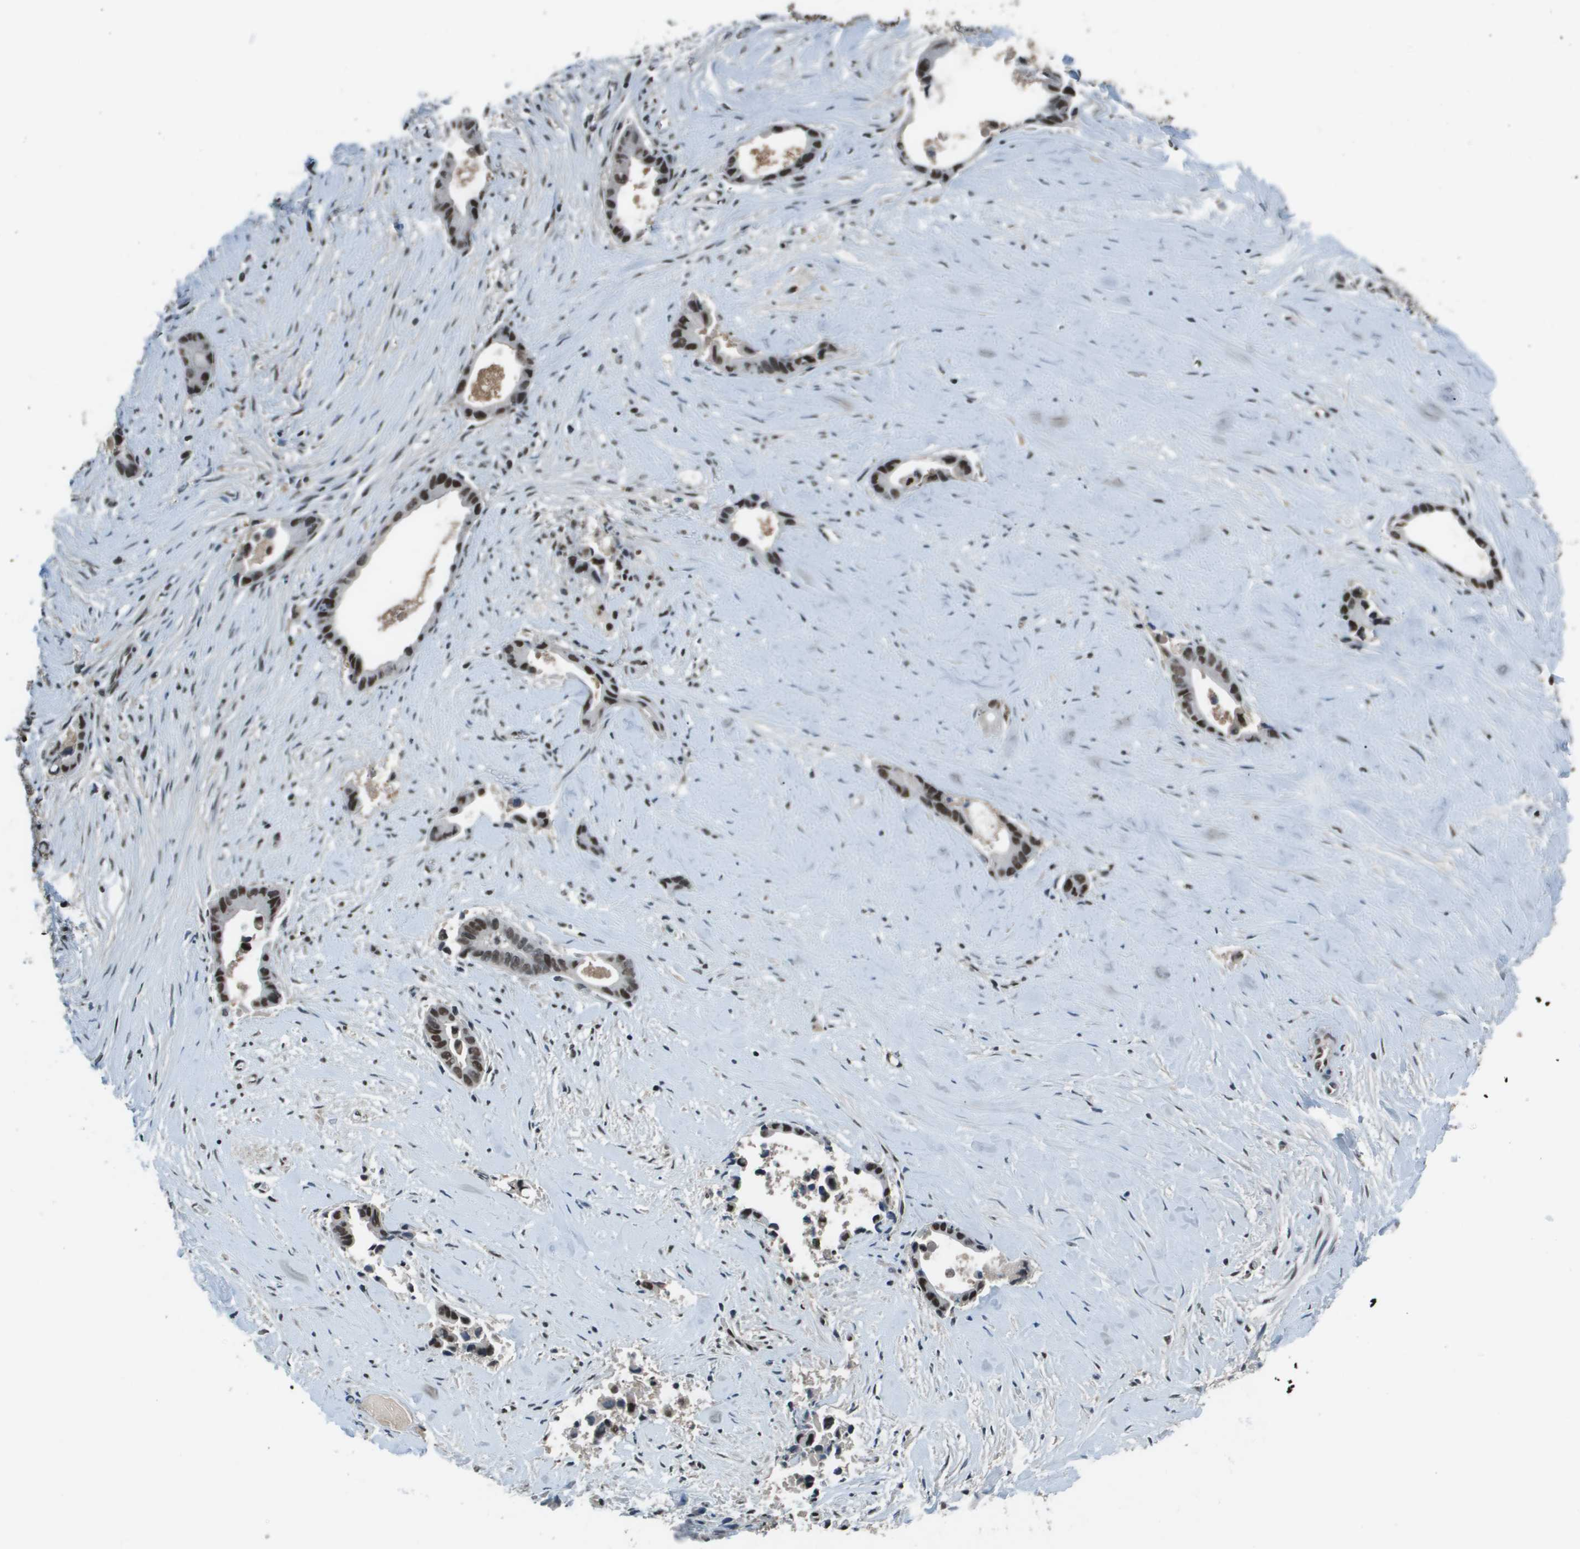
{"staining": {"intensity": "strong", "quantity": ">75%", "location": "nuclear"}, "tissue": "liver cancer", "cell_type": "Tumor cells", "image_type": "cancer", "snomed": [{"axis": "morphology", "description": "Cholangiocarcinoma"}, {"axis": "topography", "description": "Liver"}], "caption": "This micrograph shows liver cancer (cholangiocarcinoma) stained with immunohistochemistry to label a protein in brown. The nuclear of tumor cells show strong positivity for the protein. Nuclei are counter-stained blue.", "gene": "THRAP3", "patient": {"sex": "female", "age": 55}}